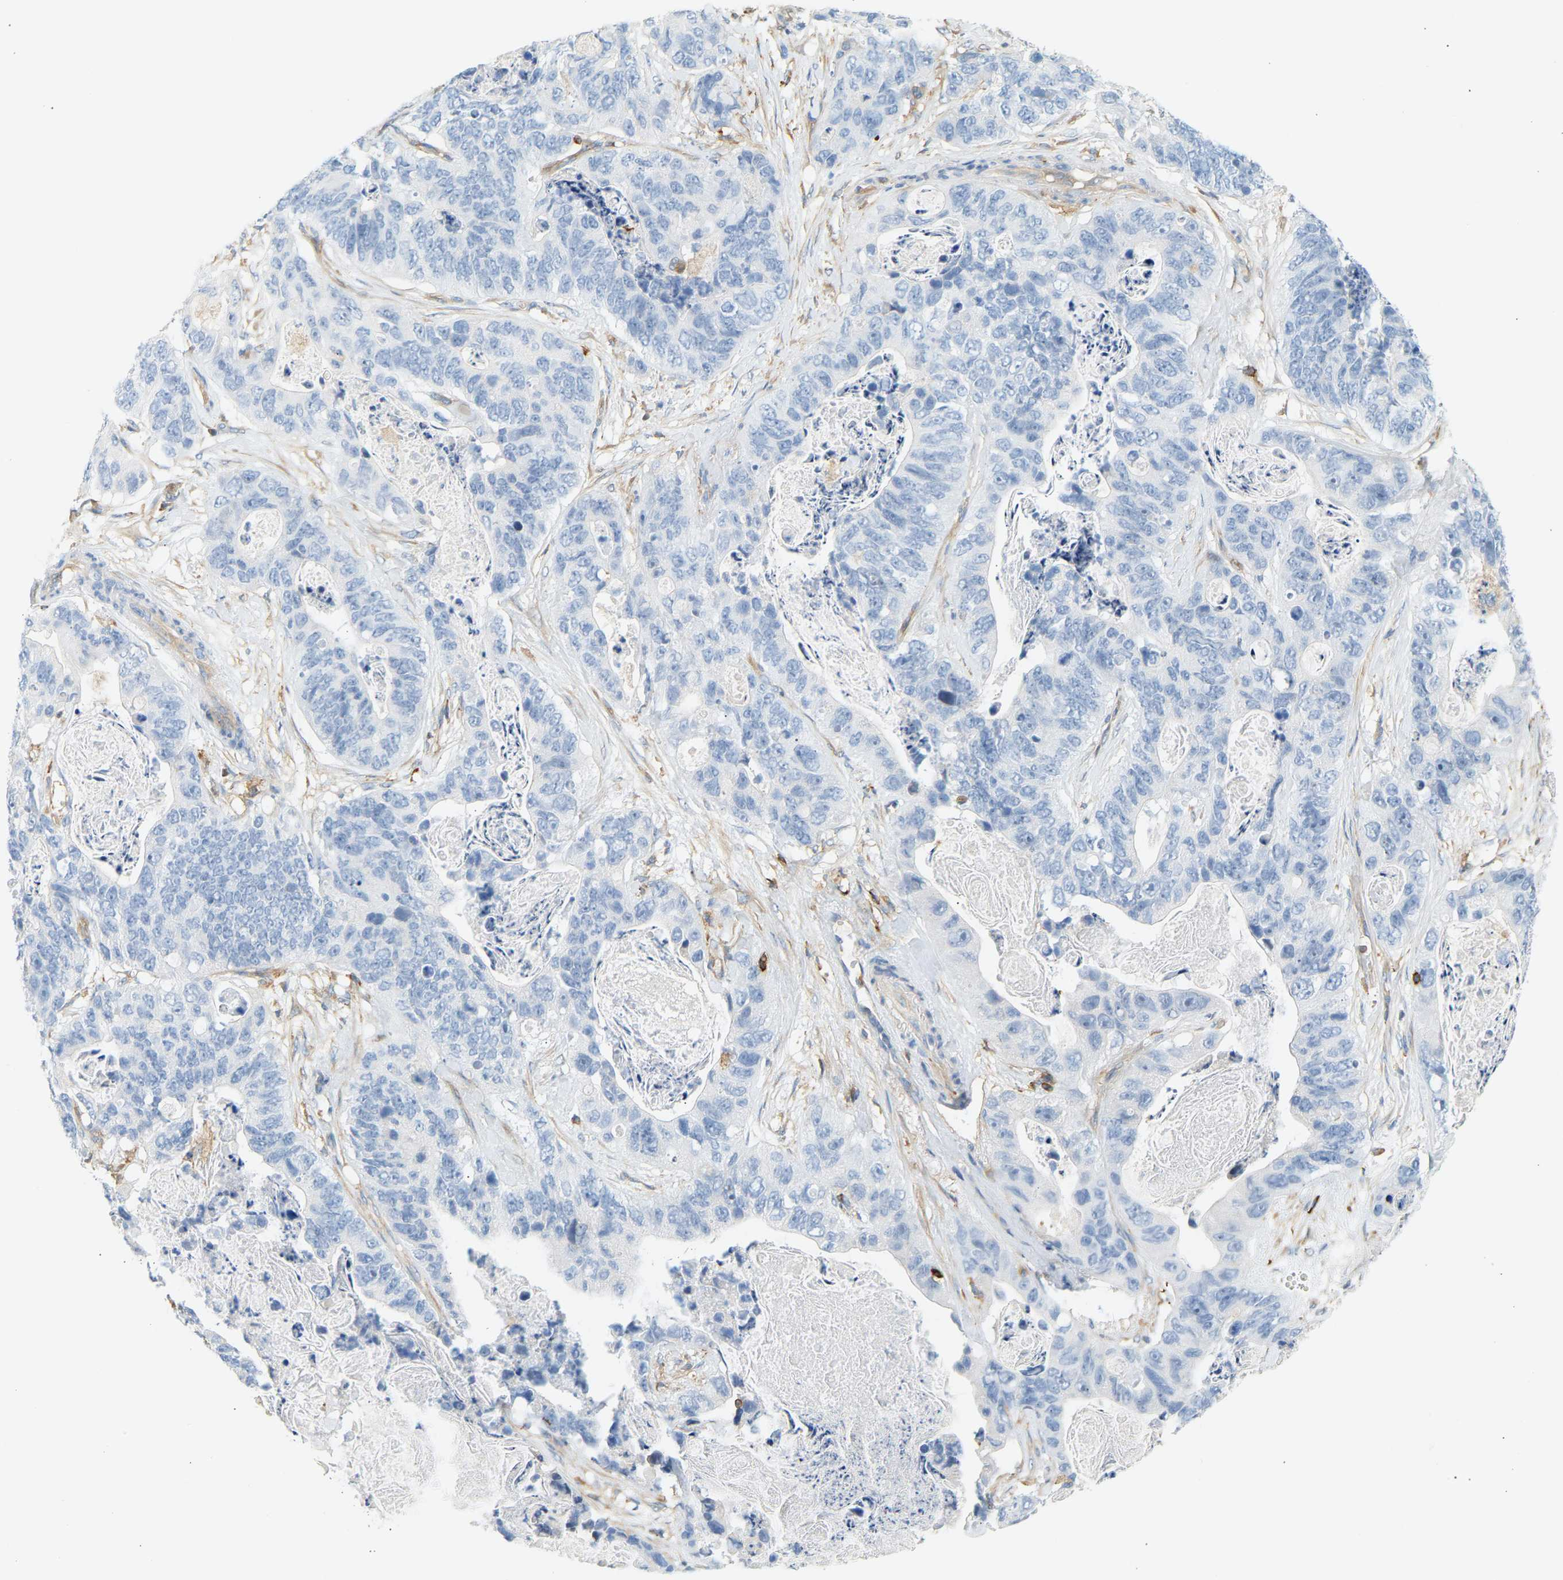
{"staining": {"intensity": "negative", "quantity": "none", "location": "none"}, "tissue": "stomach cancer", "cell_type": "Tumor cells", "image_type": "cancer", "snomed": [{"axis": "morphology", "description": "Adenocarcinoma, NOS"}, {"axis": "topography", "description": "Stomach"}], "caption": "This is an IHC photomicrograph of human stomach cancer (adenocarcinoma). There is no expression in tumor cells.", "gene": "FNBP1", "patient": {"sex": "female", "age": 89}}